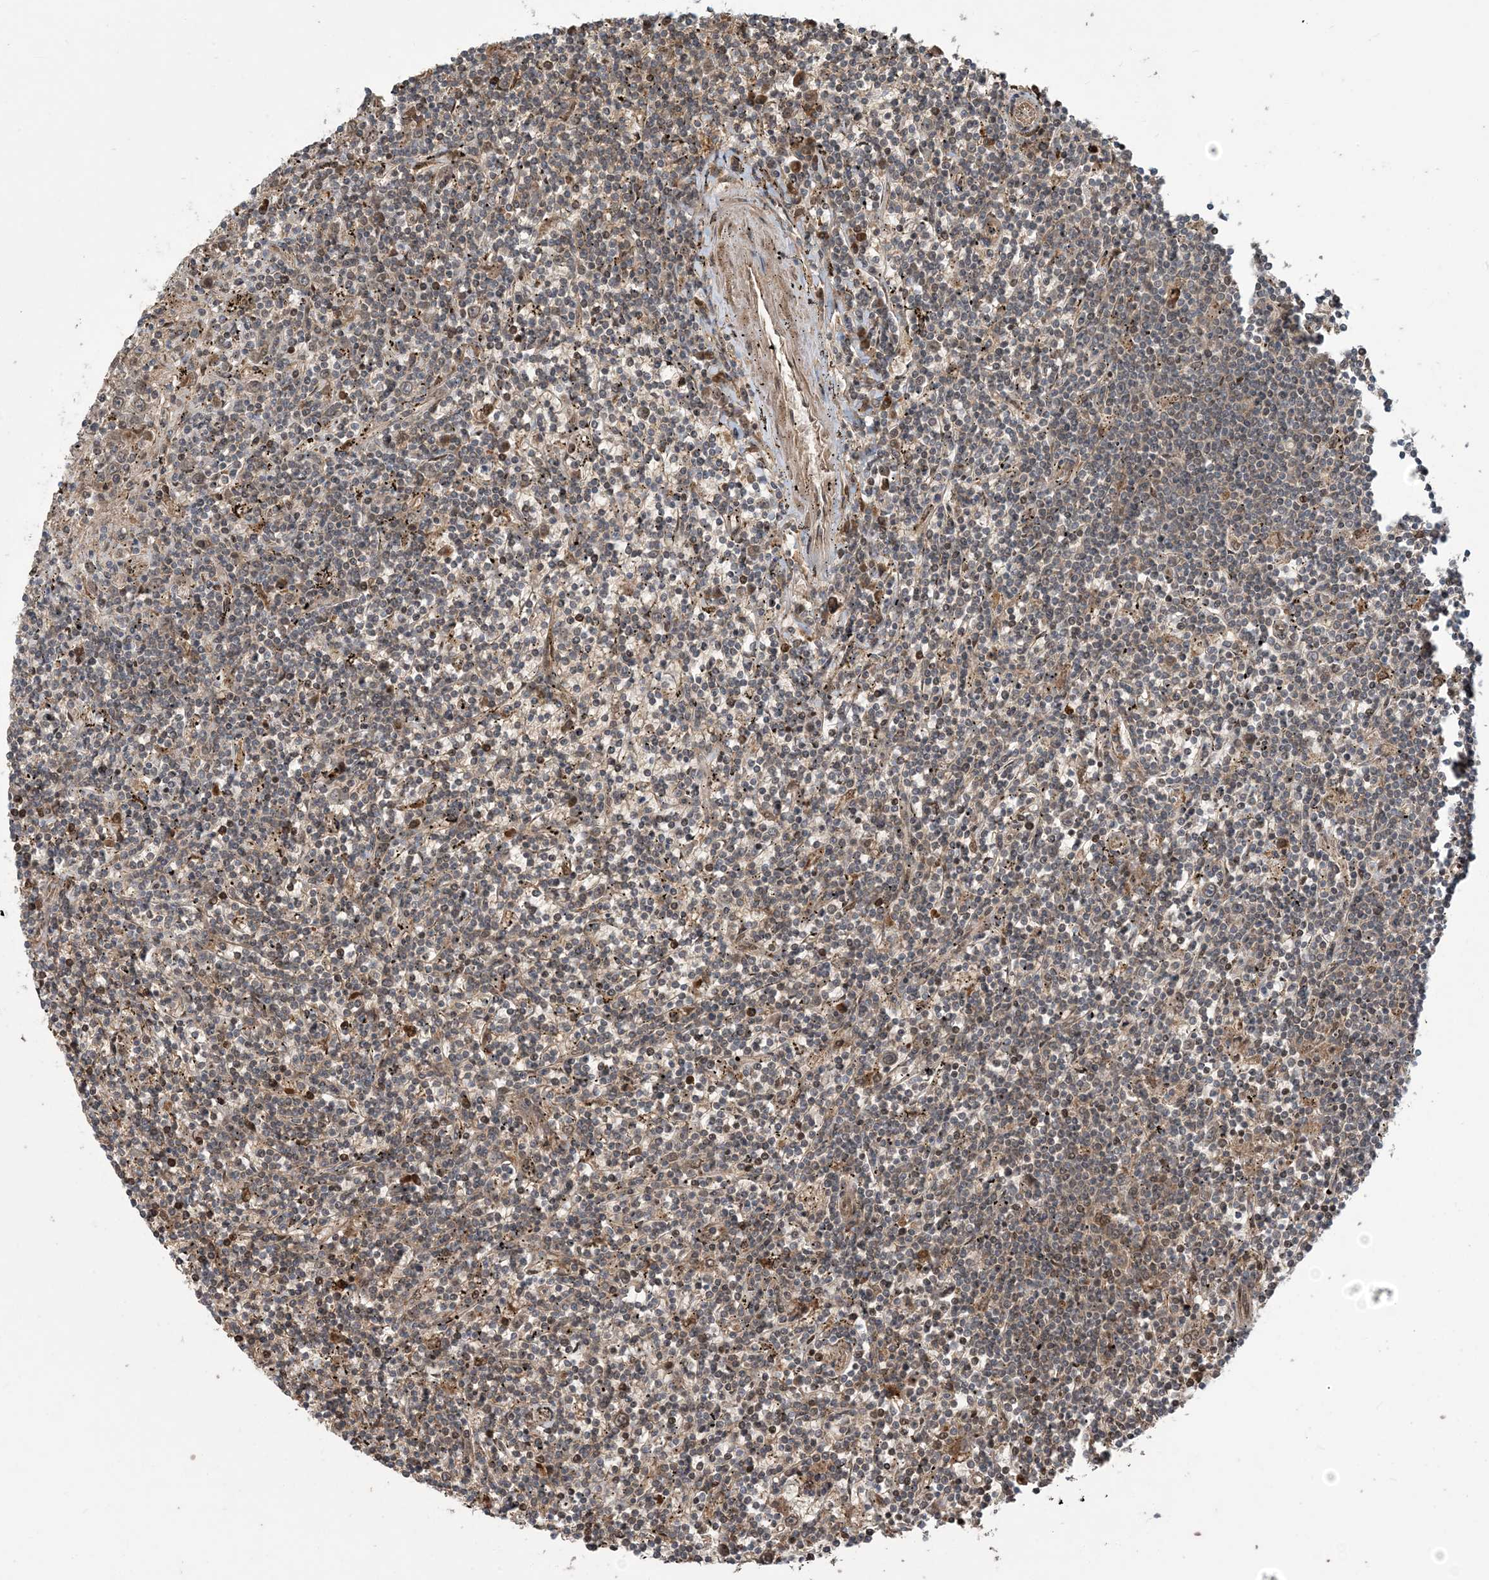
{"staining": {"intensity": "weak", "quantity": "25%-75%", "location": "cytoplasmic/membranous"}, "tissue": "lymphoma", "cell_type": "Tumor cells", "image_type": "cancer", "snomed": [{"axis": "morphology", "description": "Malignant lymphoma, non-Hodgkin's type, Low grade"}, {"axis": "topography", "description": "Spleen"}], "caption": "The immunohistochemical stain labels weak cytoplasmic/membranous positivity in tumor cells of malignant lymphoma, non-Hodgkin's type (low-grade) tissue.", "gene": "ERI2", "patient": {"sex": "male", "age": 76}}